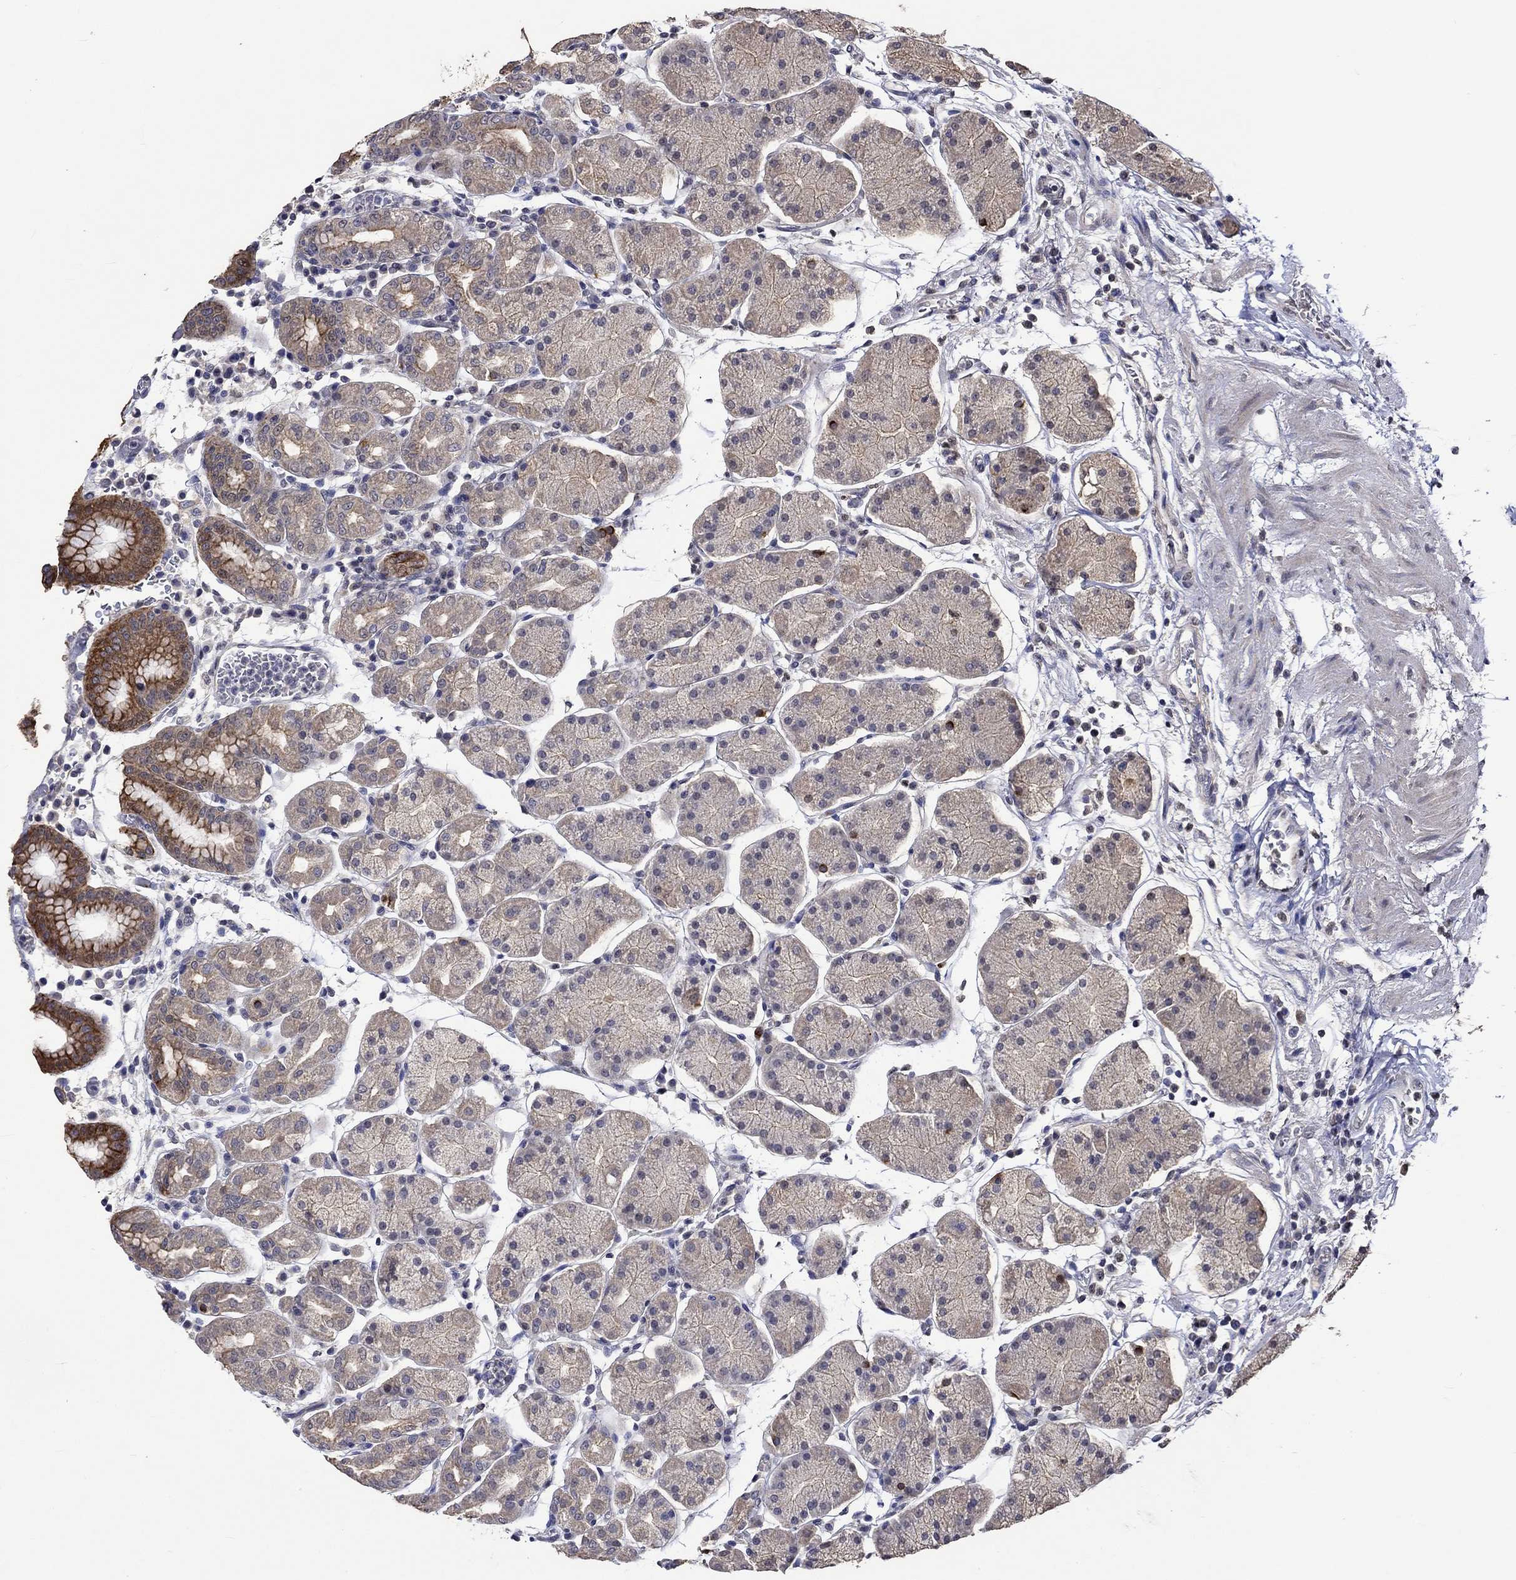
{"staining": {"intensity": "strong", "quantity": "25%-75%", "location": "cytoplasmic/membranous"}, "tissue": "stomach", "cell_type": "Glandular cells", "image_type": "normal", "snomed": [{"axis": "morphology", "description": "Normal tissue, NOS"}, {"axis": "topography", "description": "Stomach"}], "caption": "The immunohistochemical stain highlights strong cytoplasmic/membranous positivity in glandular cells of normal stomach. (Brightfield microscopy of DAB IHC at high magnification).", "gene": "DDX3Y", "patient": {"sex": "male", "age": 54}}